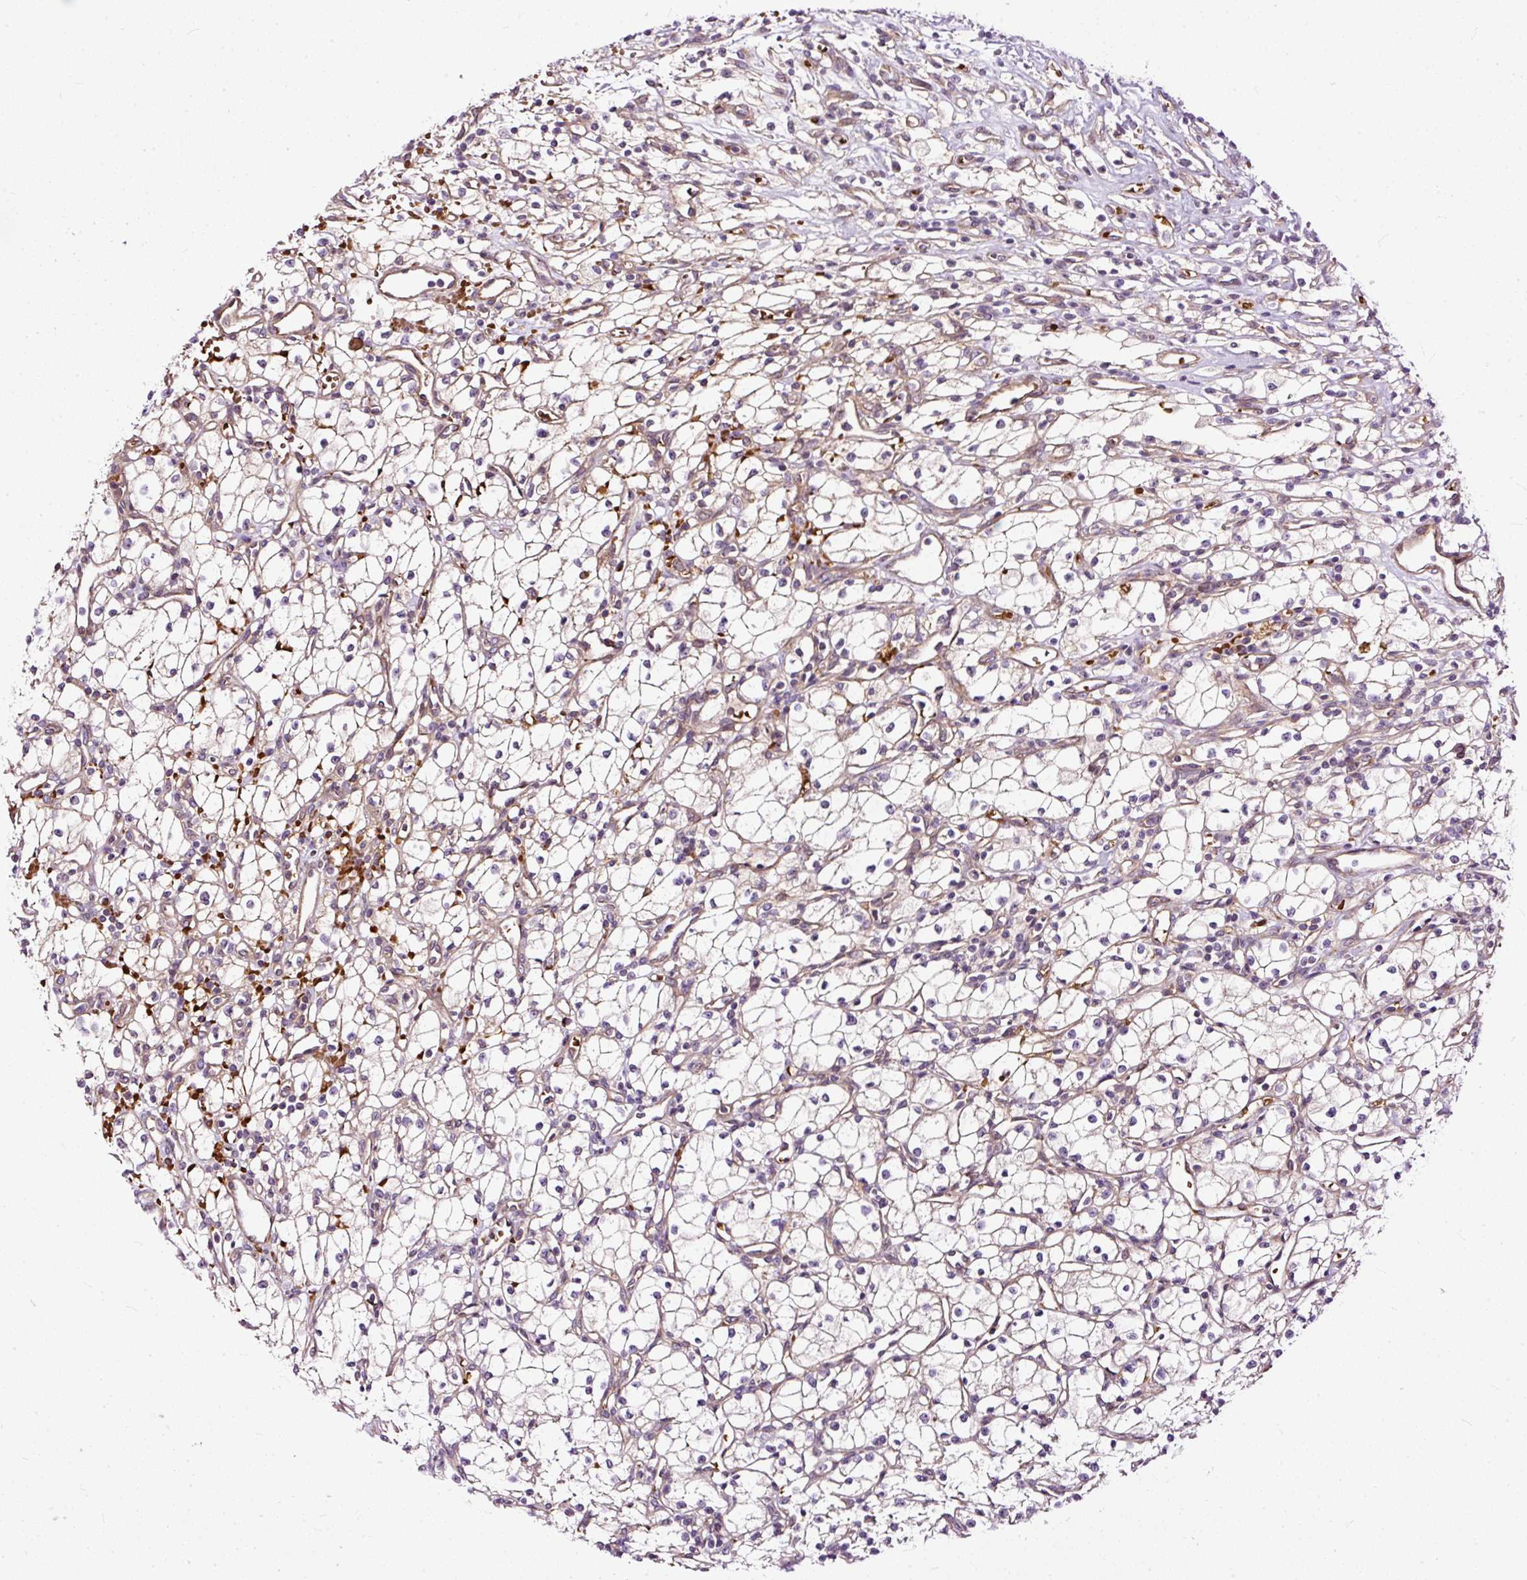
{"staining": {"intensity": "weak", "quantity": "25%-75%", "location": "cytoplasmic/membranous"}, "tissue": "renal cancer", "cell_type": "Tumor cells", "image_type": "cancer", "snomed": [{"axis": "morphology", "description": "Adenocarcinoma, NOS"}, {"axis": "topography", "description": "Kidney"}], "caption": "Adenocarcinoma (renal) was stained to show a protein in brown. There is low levels of weak cytoplasmic/membranous positivity in about 25%-75% of tumor cells.", "gene": "USHBP1", "patient": {"sex": "male", "age": 59}}